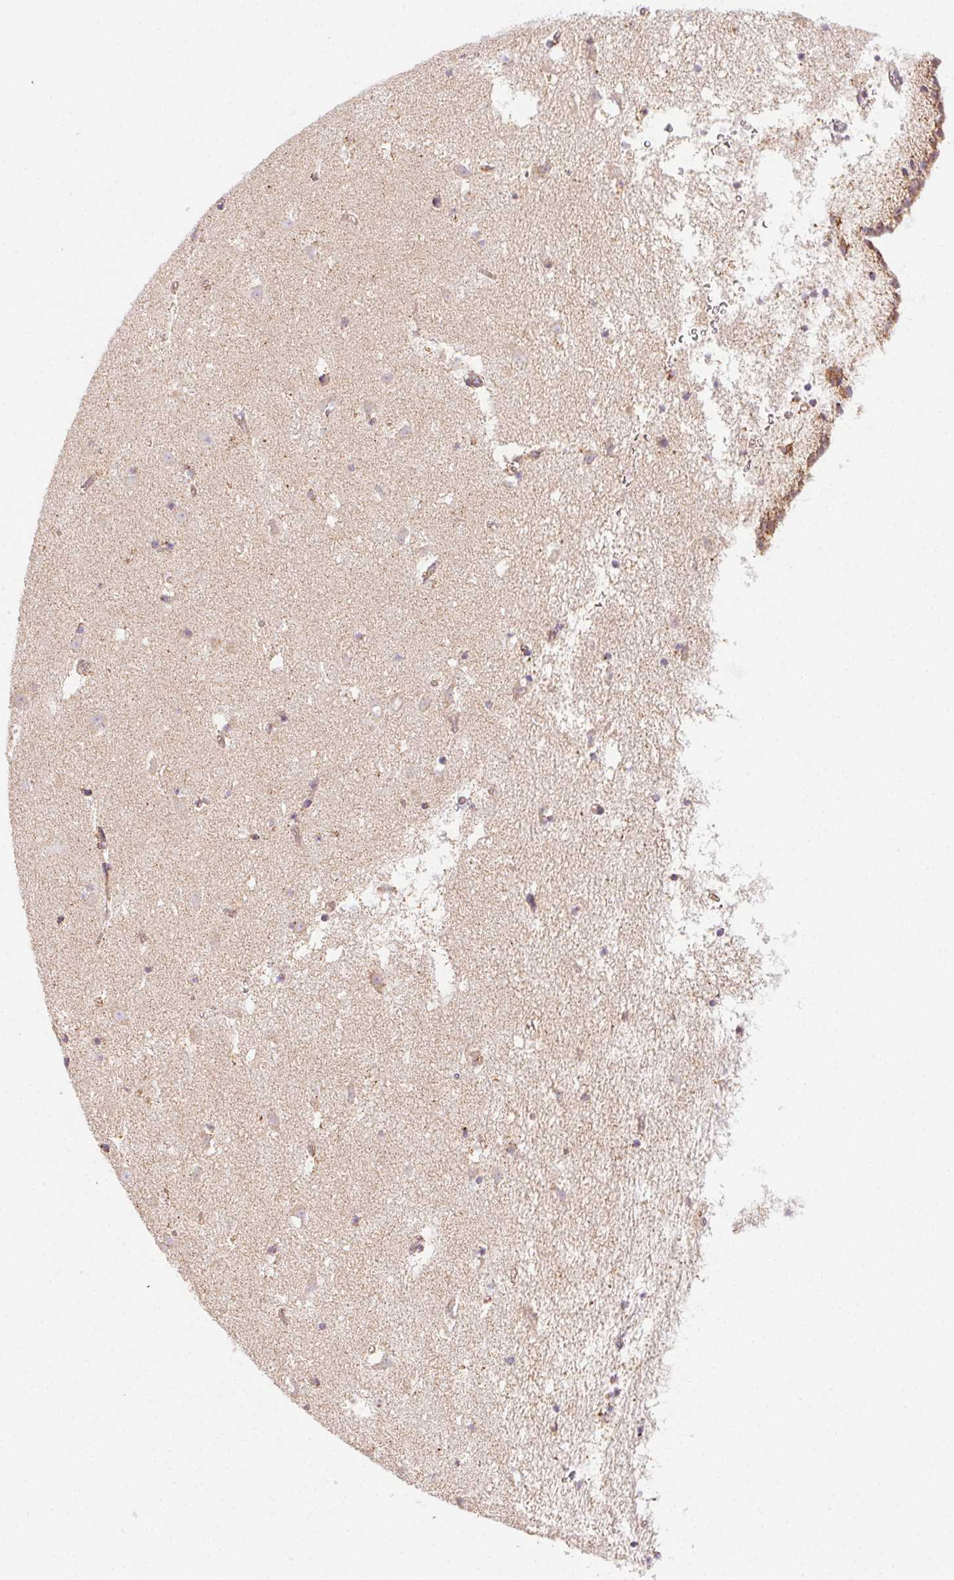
{"staining": {"intensity": "moderate", "quantity": "25%-75%", "location": "cytoplasmic/membranous"}, "tissue": "caudate", "cell_type": "Glial cells", "image_type": "normal", "snomed": [{"axis": "morphology", "description": "Normal tissue, NOS"}, {"axis": "topography", "description": "Lateral ventricle wall"}], "caption": "The image displays staining of benign caudate, revealing moderate cytoplasmic/membranous protein staining (brown color) within glial cells.", "gene": "CLPB", "patient": {"sex": "female", "age": 42}}